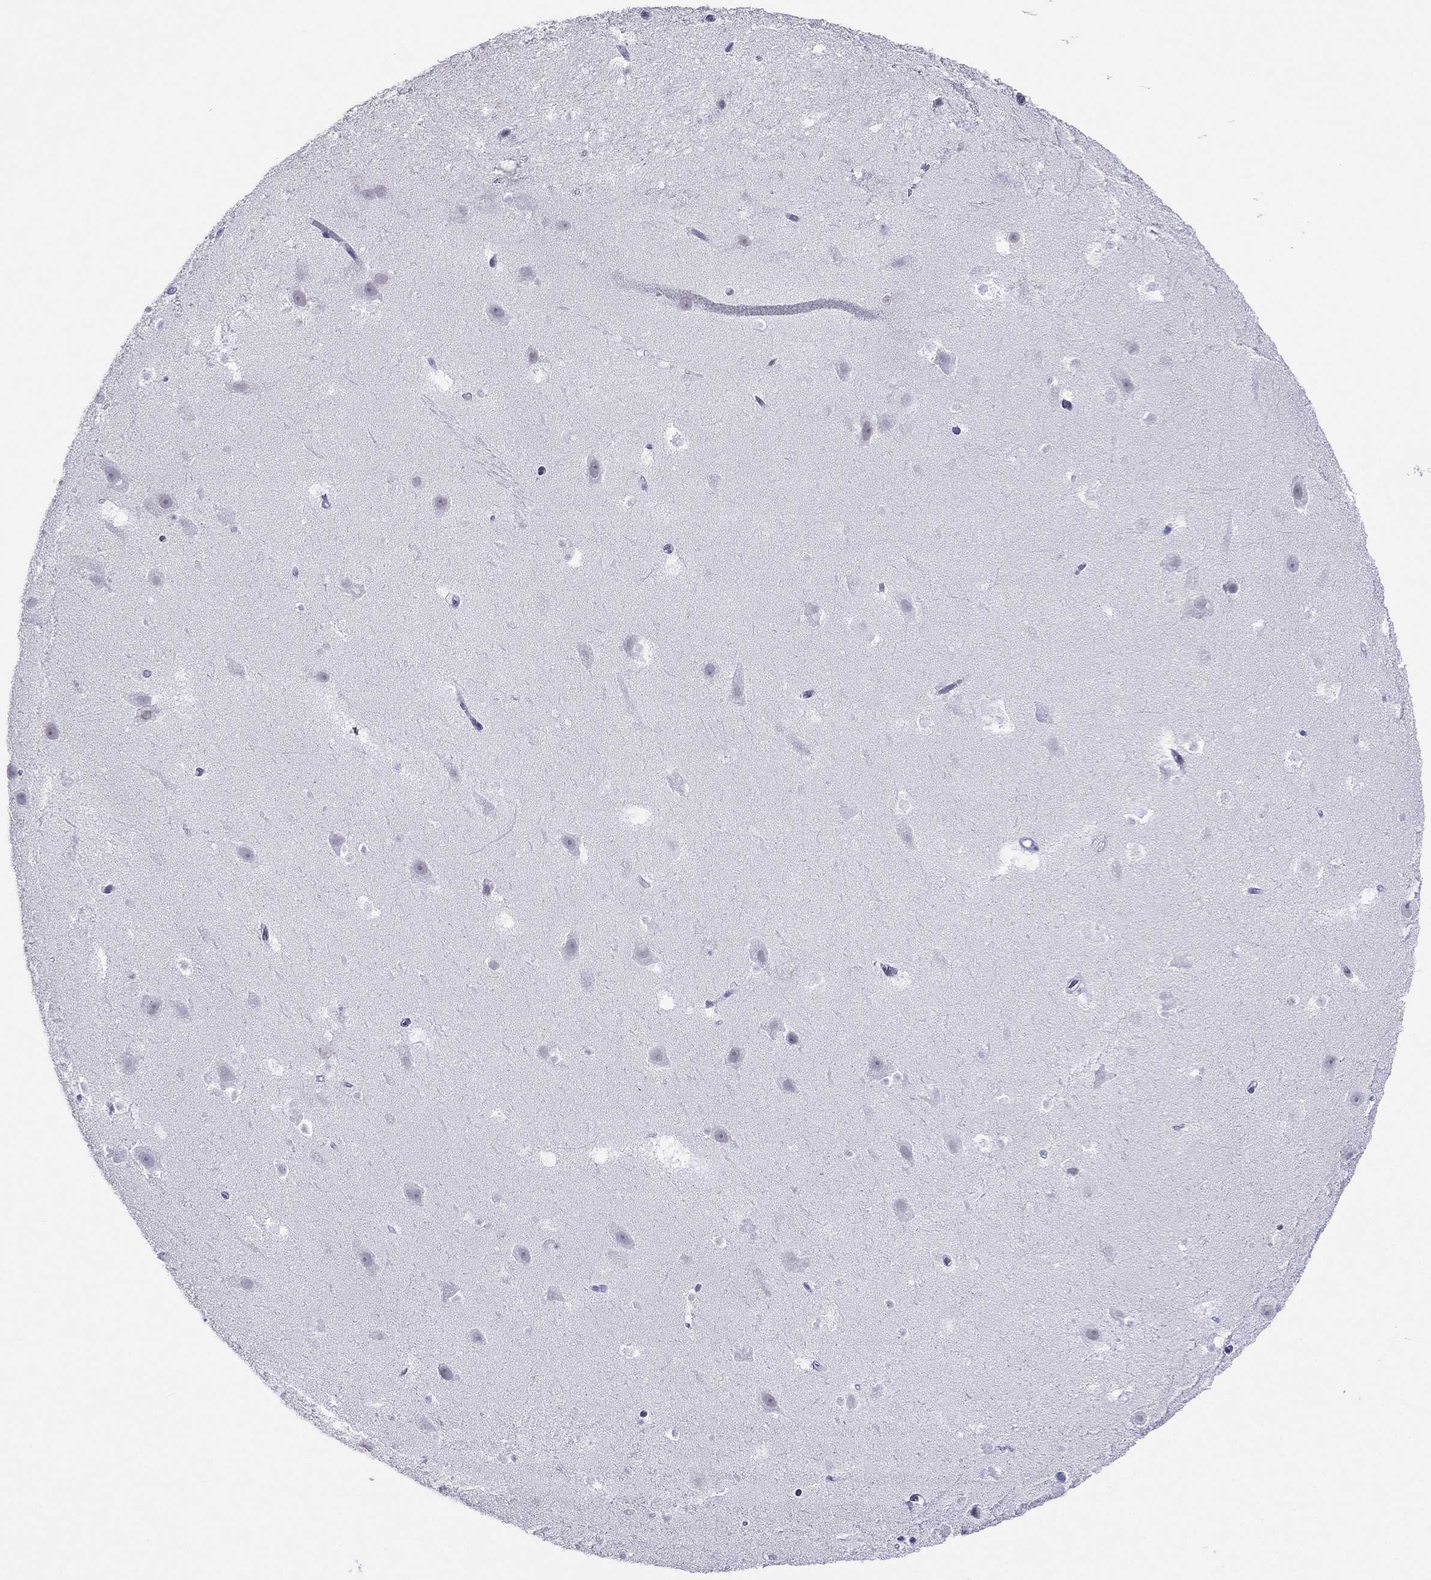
{"staining": {"intensity": "negative", "quantity": "none", "location": "none"}, "tissue": "hippocampus", "cell_type": "Glial cells", "image_type": "normal", "snomed": [{"axis": "morphology", "description": "Normal tissue, NOS"}, {"axis": "topography", "description": "Hippocampus"}], "caption": "Glial cells show no significant protein positivity in normal hippocampus.", "gene": "PPM1G", "patient": {"sex": "male", "age": 26}}